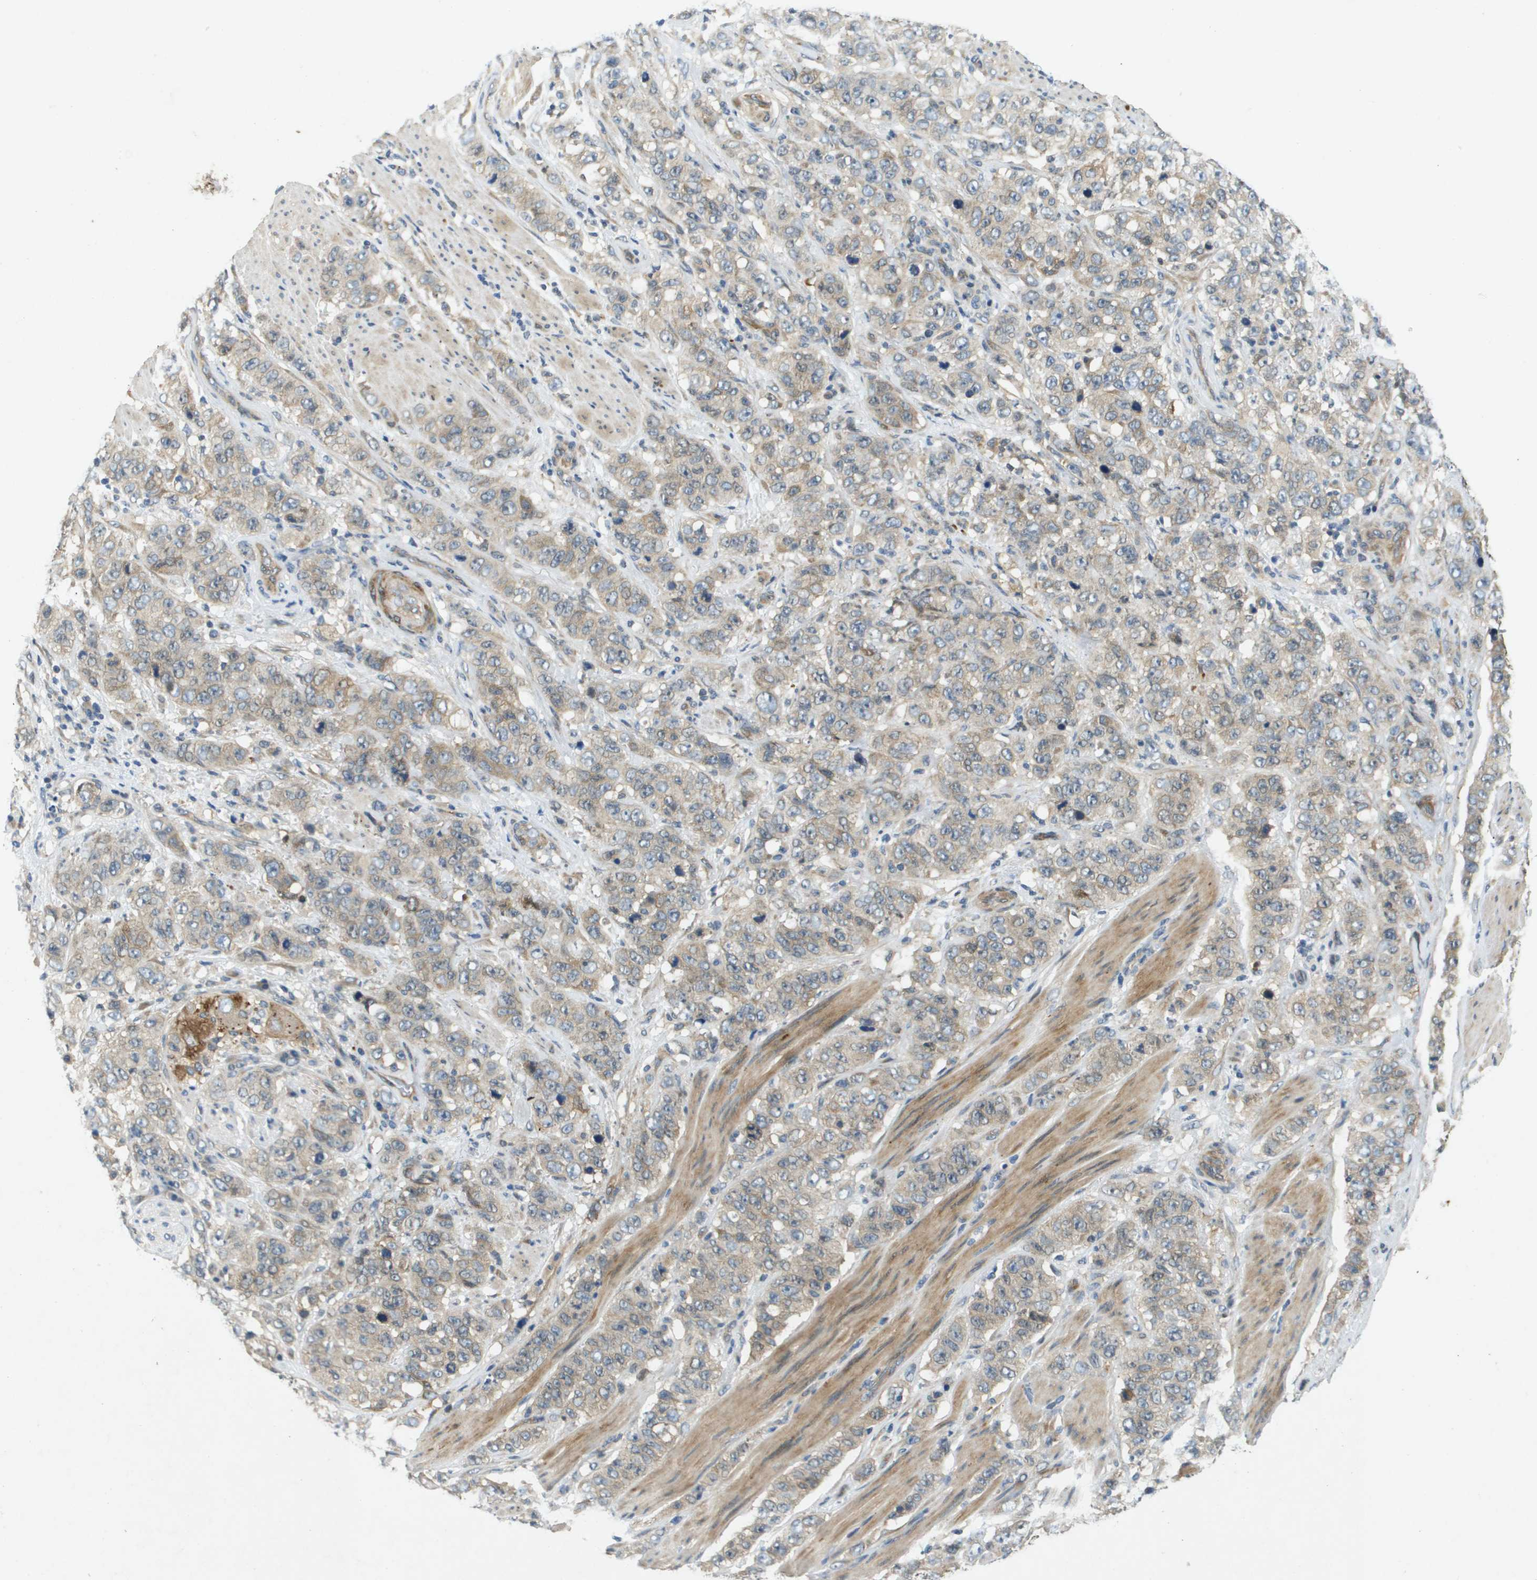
{"staining": {"intensity": "weak", "quantity": ">75%", "location": "cytoplasmic/membranous"}, "tissue": "stomach cancer", "cell_type": "Tumor cells", "image_type": "cancer", "snomed": [{"axis": "morphology", "description": "Adenocarcinoma, NOS"}, {"axis": "topography", "description": "Stomach"}], "caption": "There is low levels of weak cytoplasmic/membranous expression in tumor cells of stomach cancer (adenocarcinoma), as demonstrated by immunohistochemical staining (brown color).", "gene": "PGAP3", "patient": {"sex": "male", "age": 48}}